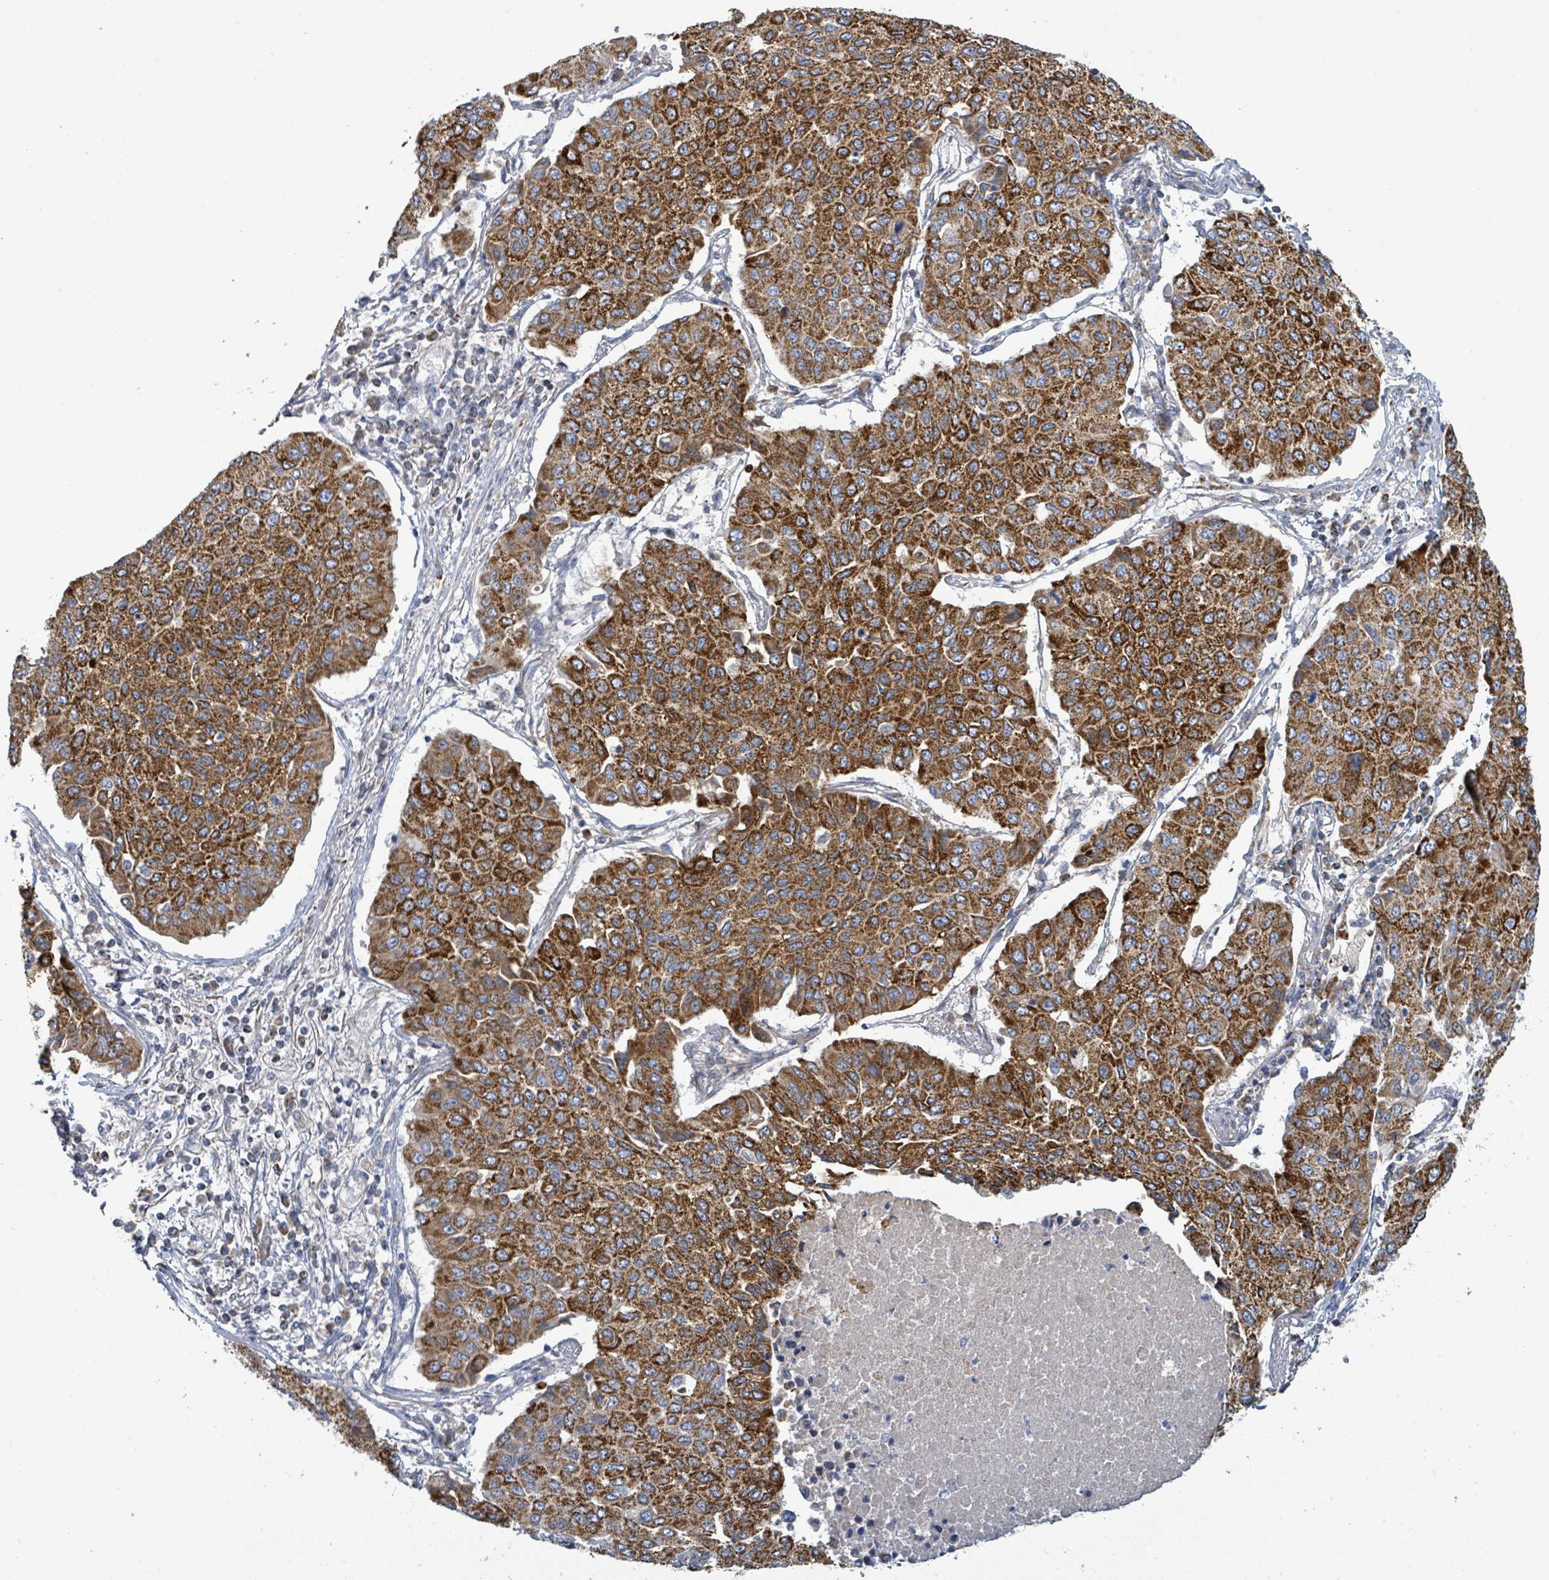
{"staining": {"intensity": "strong", "quantity": ">75%", "location": "cytoplasmic/membranous"}, "tissue": "lung cancer", "cell_type": "Tumor cells", "image_type": "cancer", "snomed": [{"axis": "morphology", "description": "Squamous cell carcinoma, NOS"}, {"axis": "topography", "description": "Lung"}], "caption": "Lung squamous cell carcinoma tissue shows strong cytoplasmic/membranous expression in approximately >75% of tumor cells", "gene": "SUCLG2", "patient": {"sex": "male", "age": 74}}